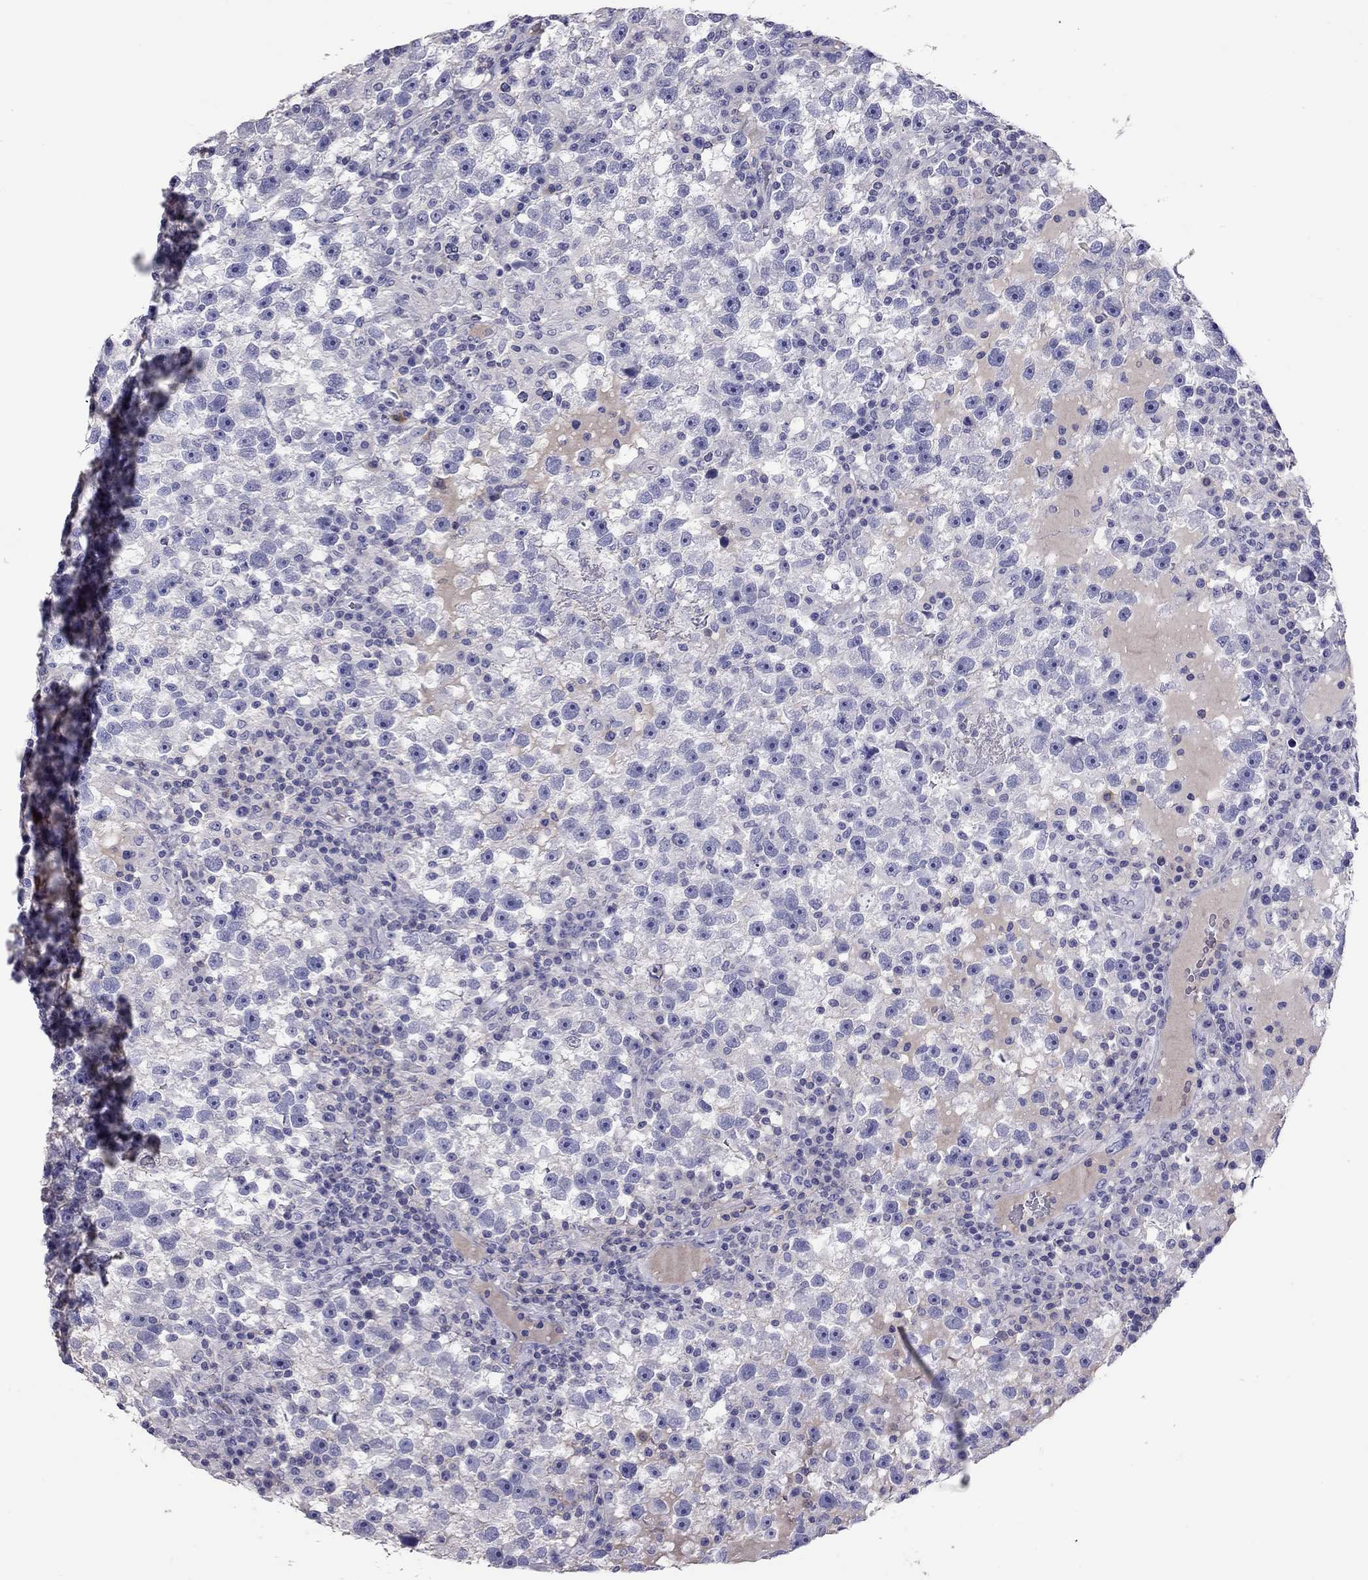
{"staining": {"intensity": "negative", "quantity": "none", "location": "none"}, "tissue": "testis cancer", "cell_type": "Tumor cells", "image_type": "cancer", "snomed": [{"axis": "morphology", "description": "Seminoma, NOS"}, {"axis": "topography", "description": "Testis"}], "caption": "Photomicrograph shows no significant protein expression in tumor cells of seminoma (testis).", "gene": "CALHM1", "patient": {"sex": "male", "age": 47}}